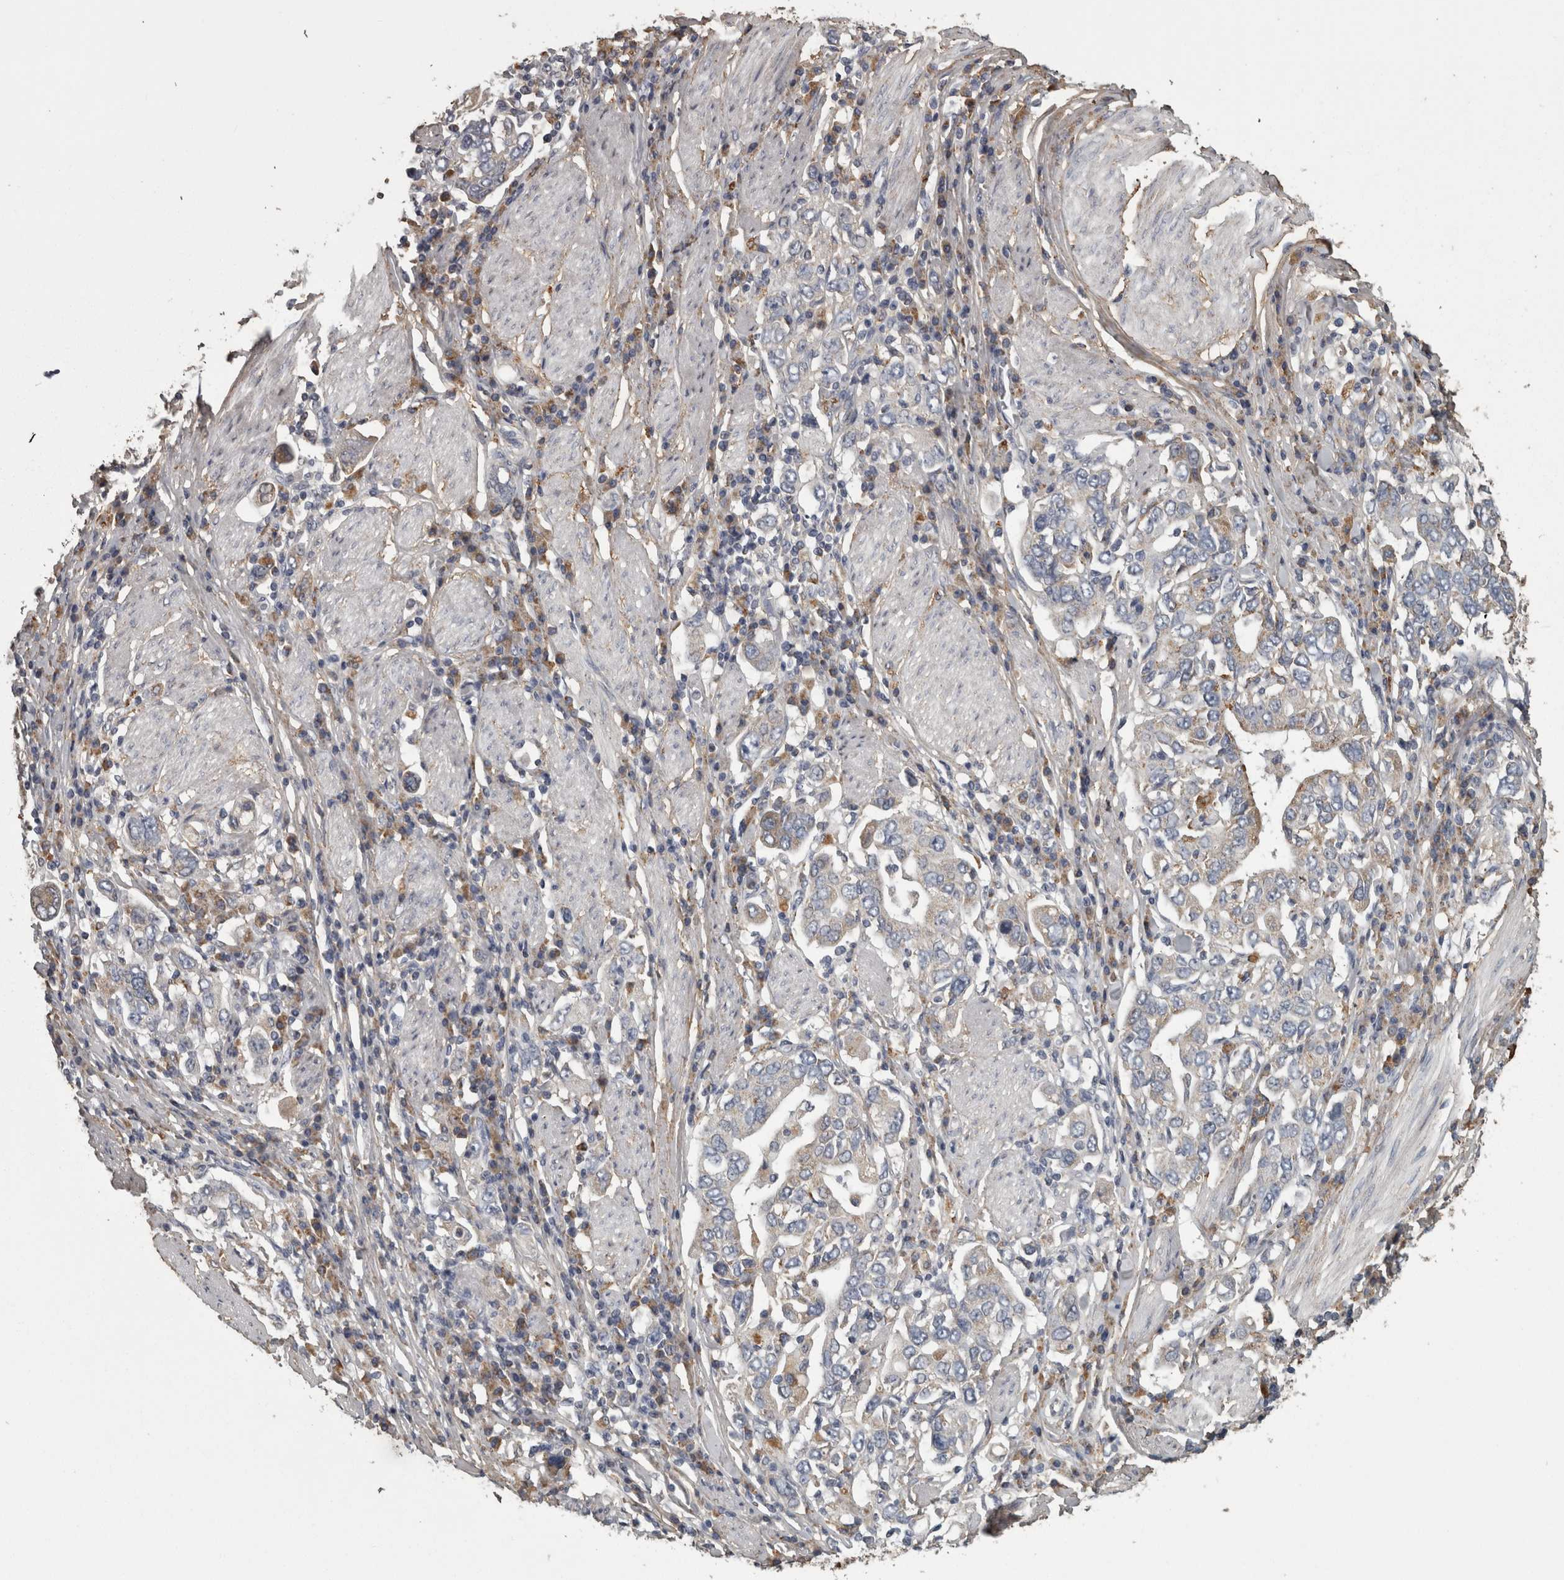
{"staining": {"intensity": "negative", "quantity": "none", "location": "none"}, "tissue": "stomach cancer", "cell_type": "Tumor cells", "image_type": "cancer", "snomed": [{"axis": "morphology", "description": "Adenocarcinoma, NOS"}, {"axis": "topography", "description": "Stomach, upper"}], "caption": "Stomach cancer (adenocarcinoma) stained for a protein using IHC exhibits no staining tumor cells.", "gene": "FRK", "patient": {"sex": "male", "age": 62}}